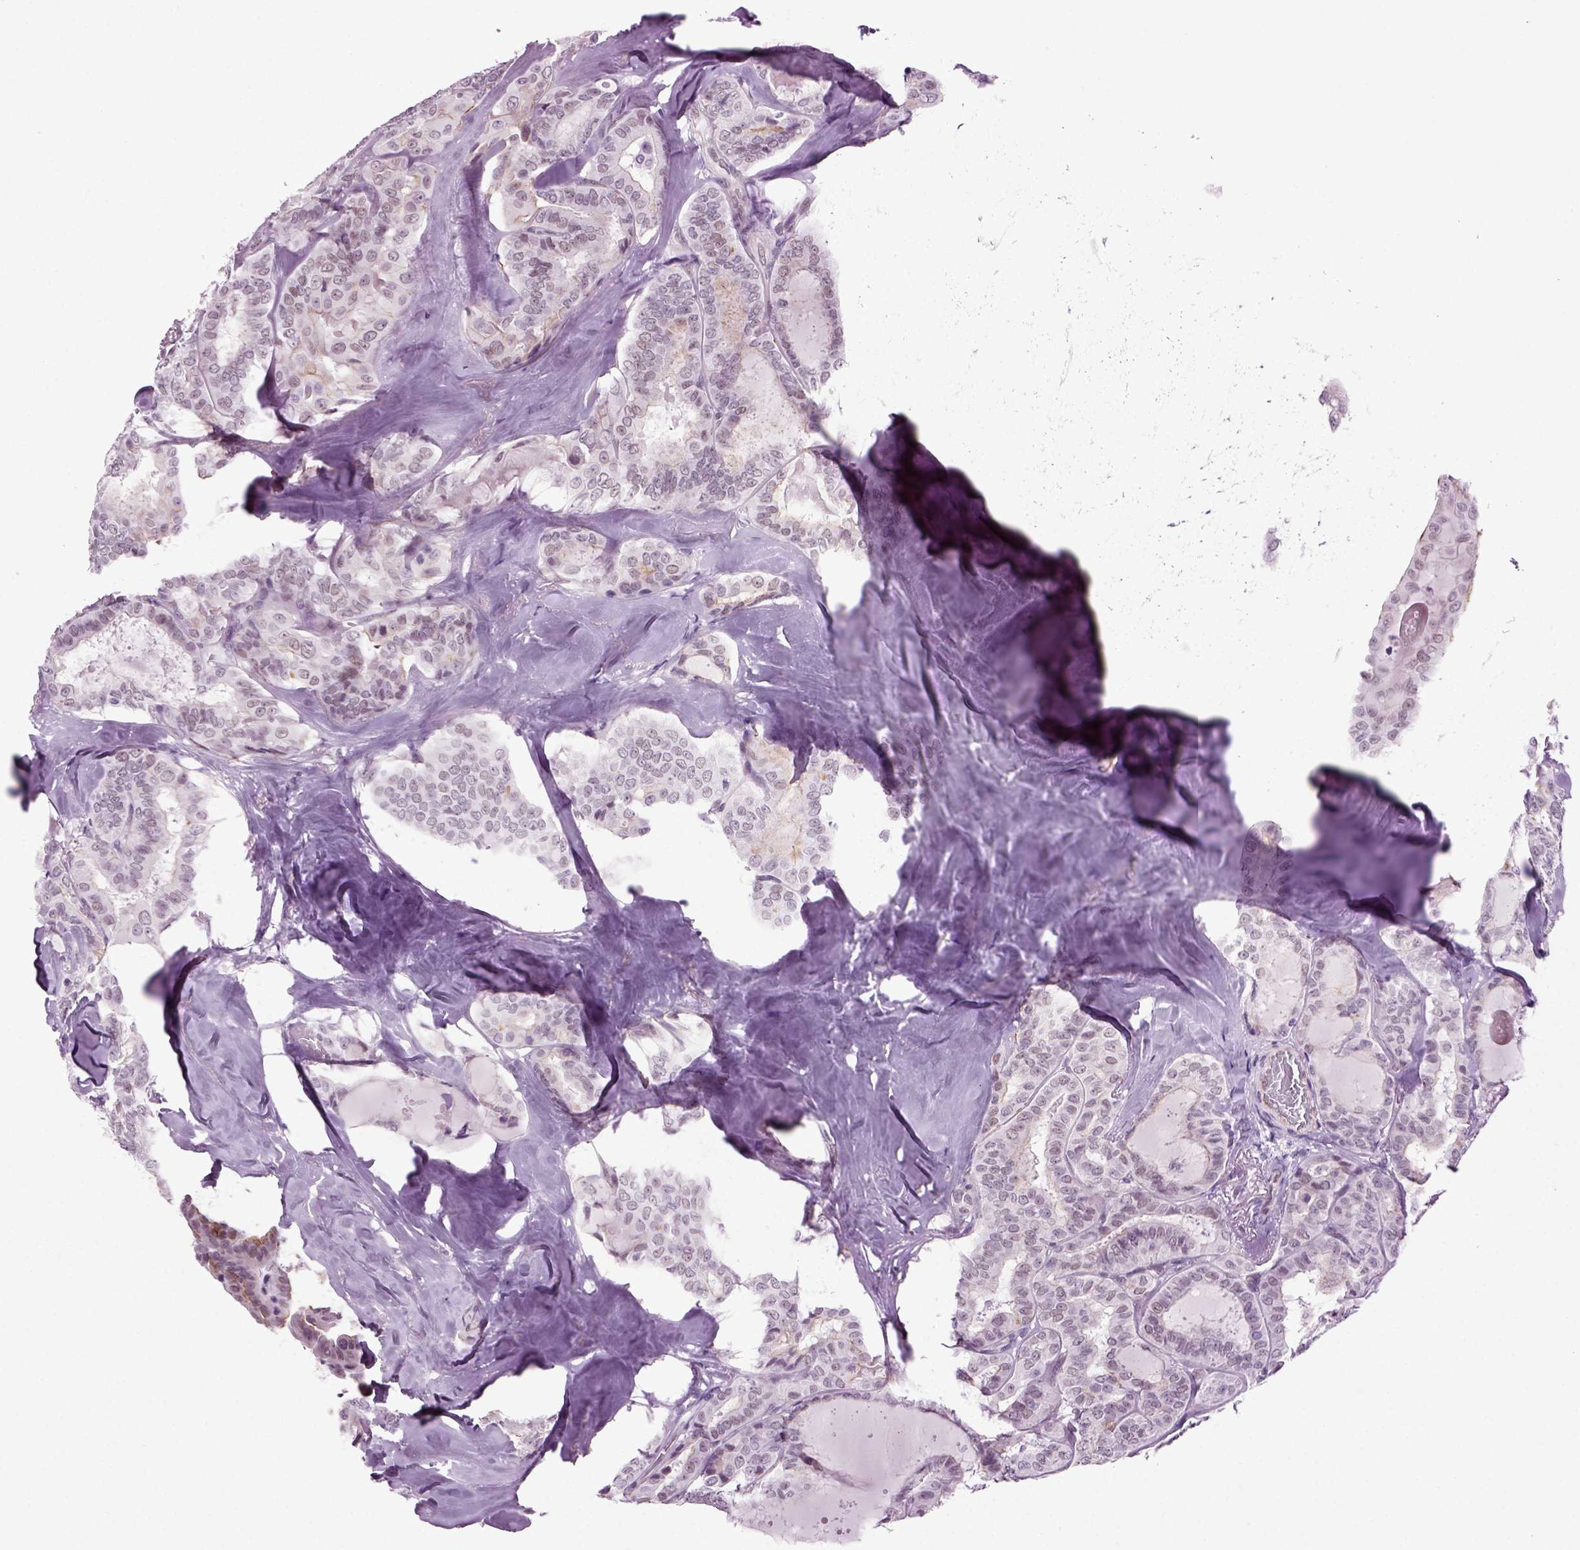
{"staining": {"intensity": "weak", "quantity": "25%-75%", "location": "cytoplasmic/membranous"}, "tissue": "thyroid cancer", "cell_type": "Tumor cells", "image_type": "cancer", "snomed": [{"axis": "morphology", "description": "Papillary adenocarcinoma, NOS"}, {"axis": "topography", "description": "Thyroid gland"}], "caption": "Protein staining shows weak cytoplasmic/membranous positivity in approximately 25%-75% of tumor cells in thyroid cancer.", "gene": "RFX3", "patient": {"sex": "female", "age": 39}}